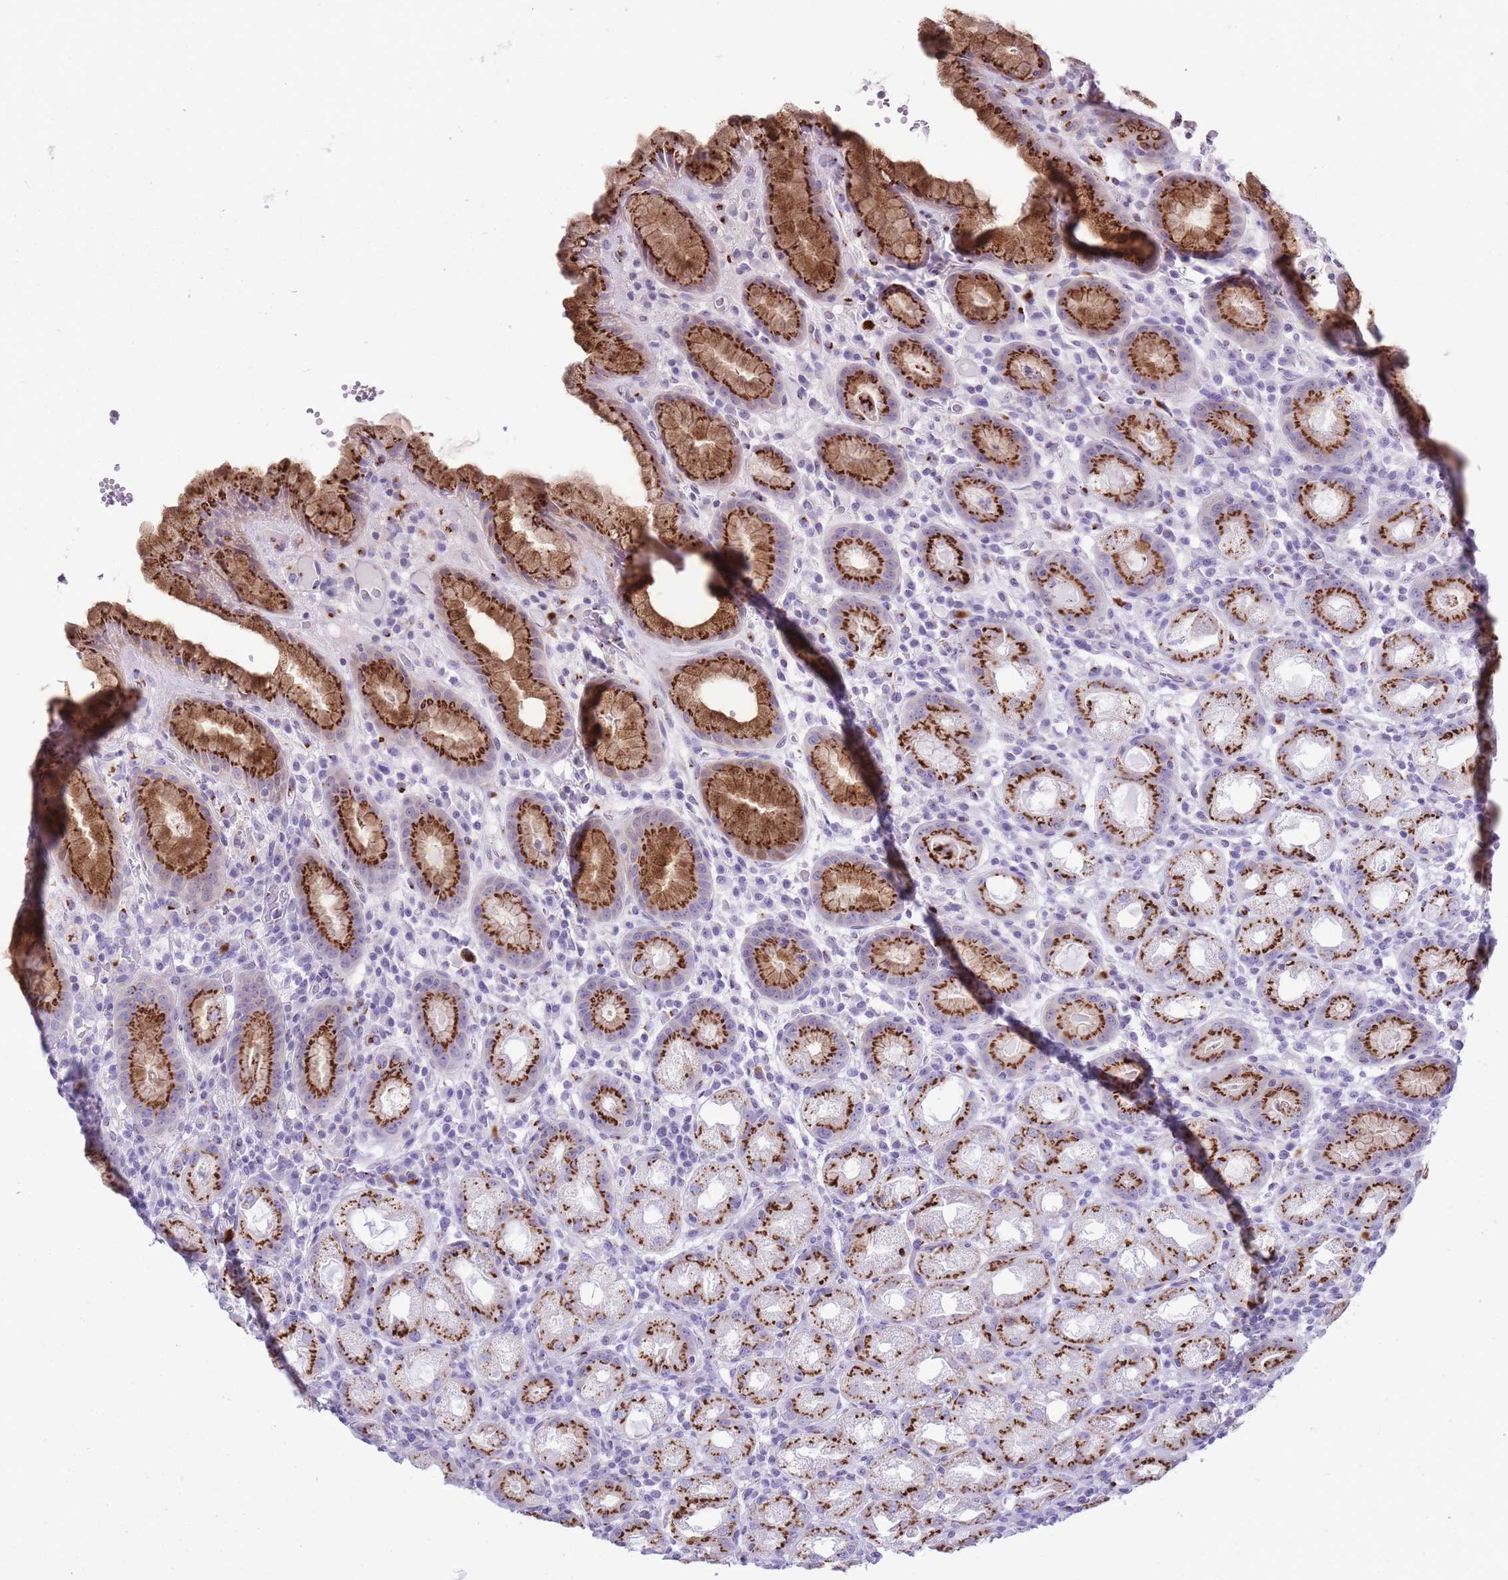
{"staining": {"intensity": "strong", "quantity": ">75%", "location": "cytoplasmic/membranous"}, "tissue": "stomach", "cell_type": "Glandular cells", "image_type": "normal", "snomed": [{"axis": "morphology", "description": "Normal tissue, NOS"}, {"axis": "topography", "description": "Stomach, upper"}], "caption": "This micrograph displays immunohistochemistry (IHC) staining of unremarkable stomach, with high strong cytoplasmic/membranous positivity in about >75% of glandular cells.", "gene": "B4GALT2", "patient": {"sex": "male", "age": 52}}